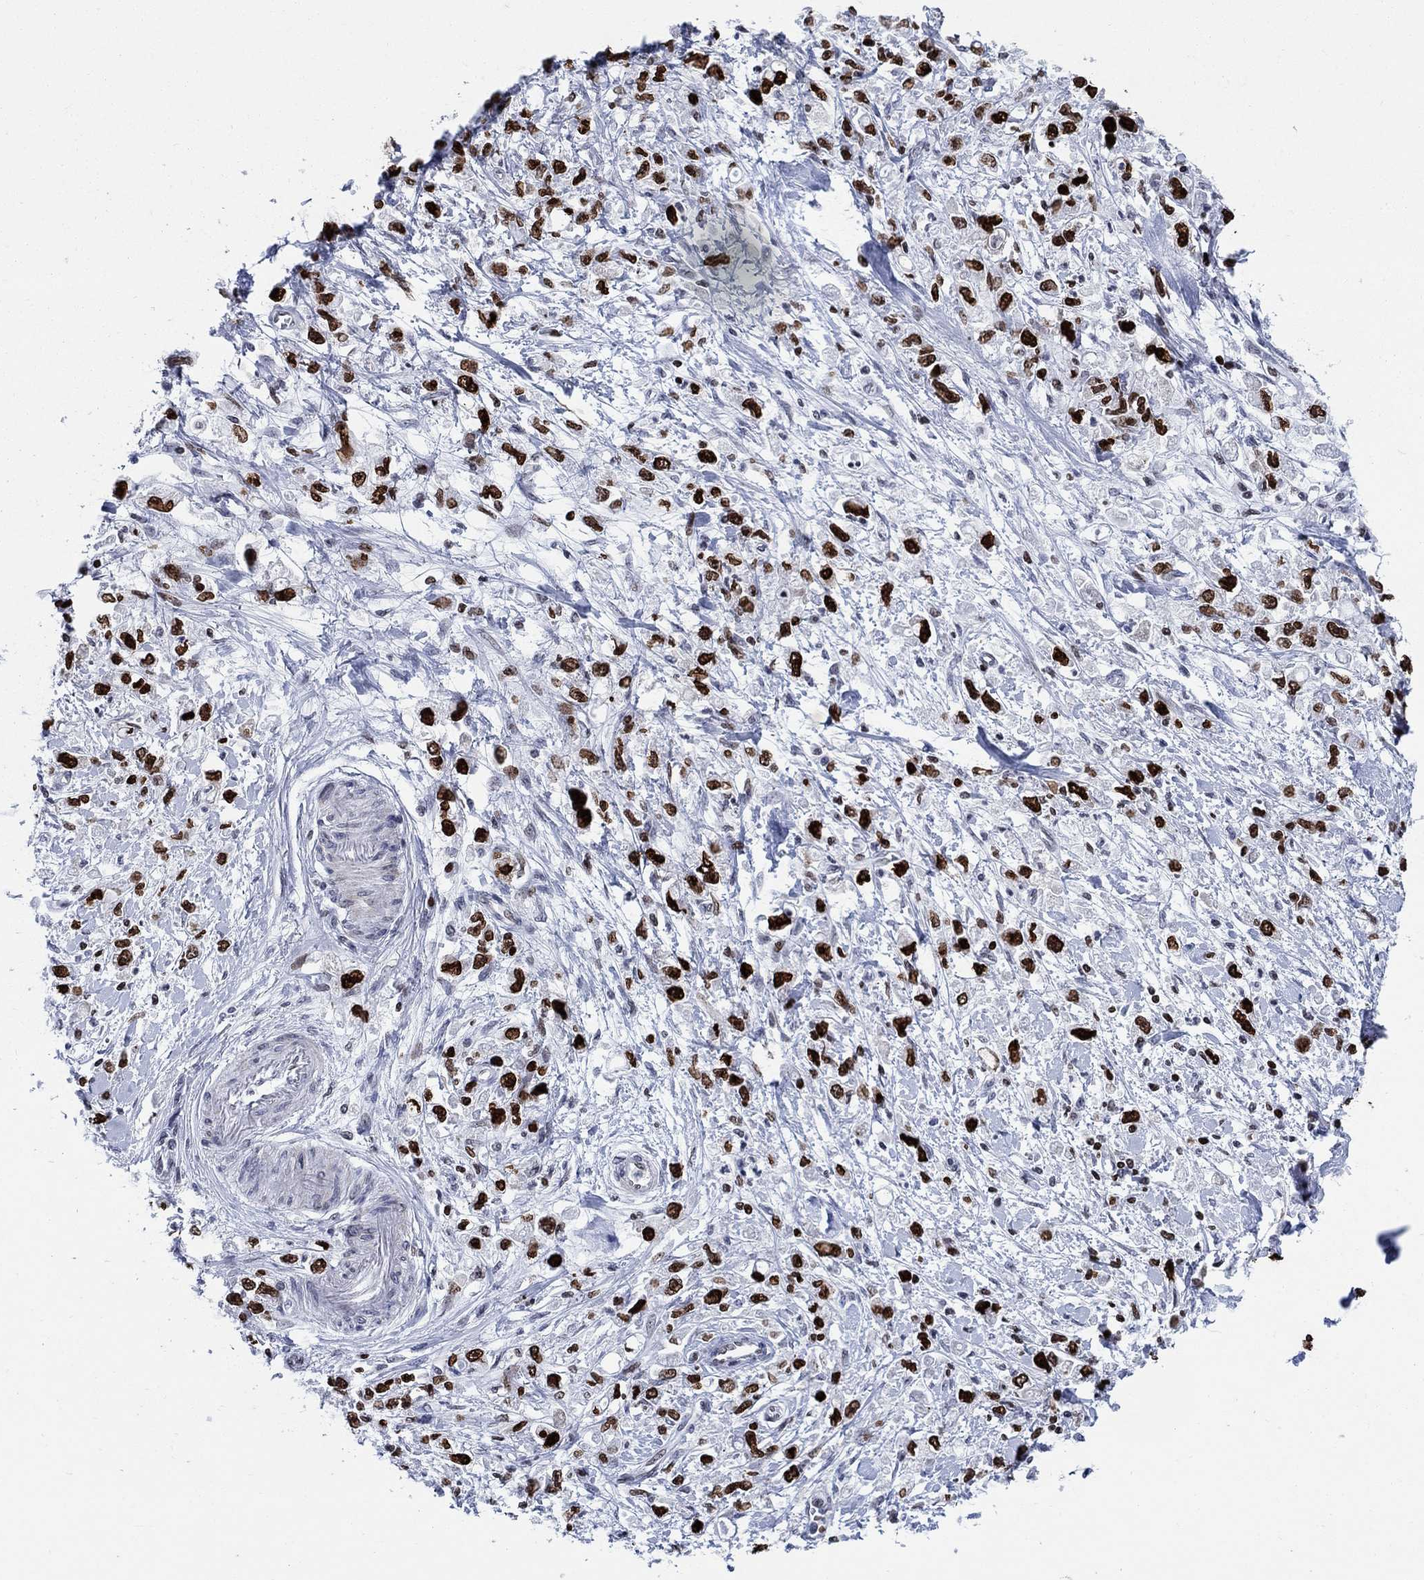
{"staining": {"intensity": "strong", "quantity": ">75%", "location": "nuclear"}, "tissue": "stomach cancer", "cell_type": "Tumor cells", "image_type": "cancer", "snomed": [{"axis": "morphology", "description": "Adenocarcinoma, NOS"}, {"axis": "topography", "description": "Stomach"}], "caption": "High-magnification brightfield microscopy of stomach cancer (adenocarcinoma) stained with DAB (3,3'-diaminobenzidine) (brown) and counterstained with hematoxylin (blue). tumor cells exhibit strong nuclear expression is identified in about>75% of cells.", "gene": "HMGA1", "patient": {"sex": "female", "age": 59}}